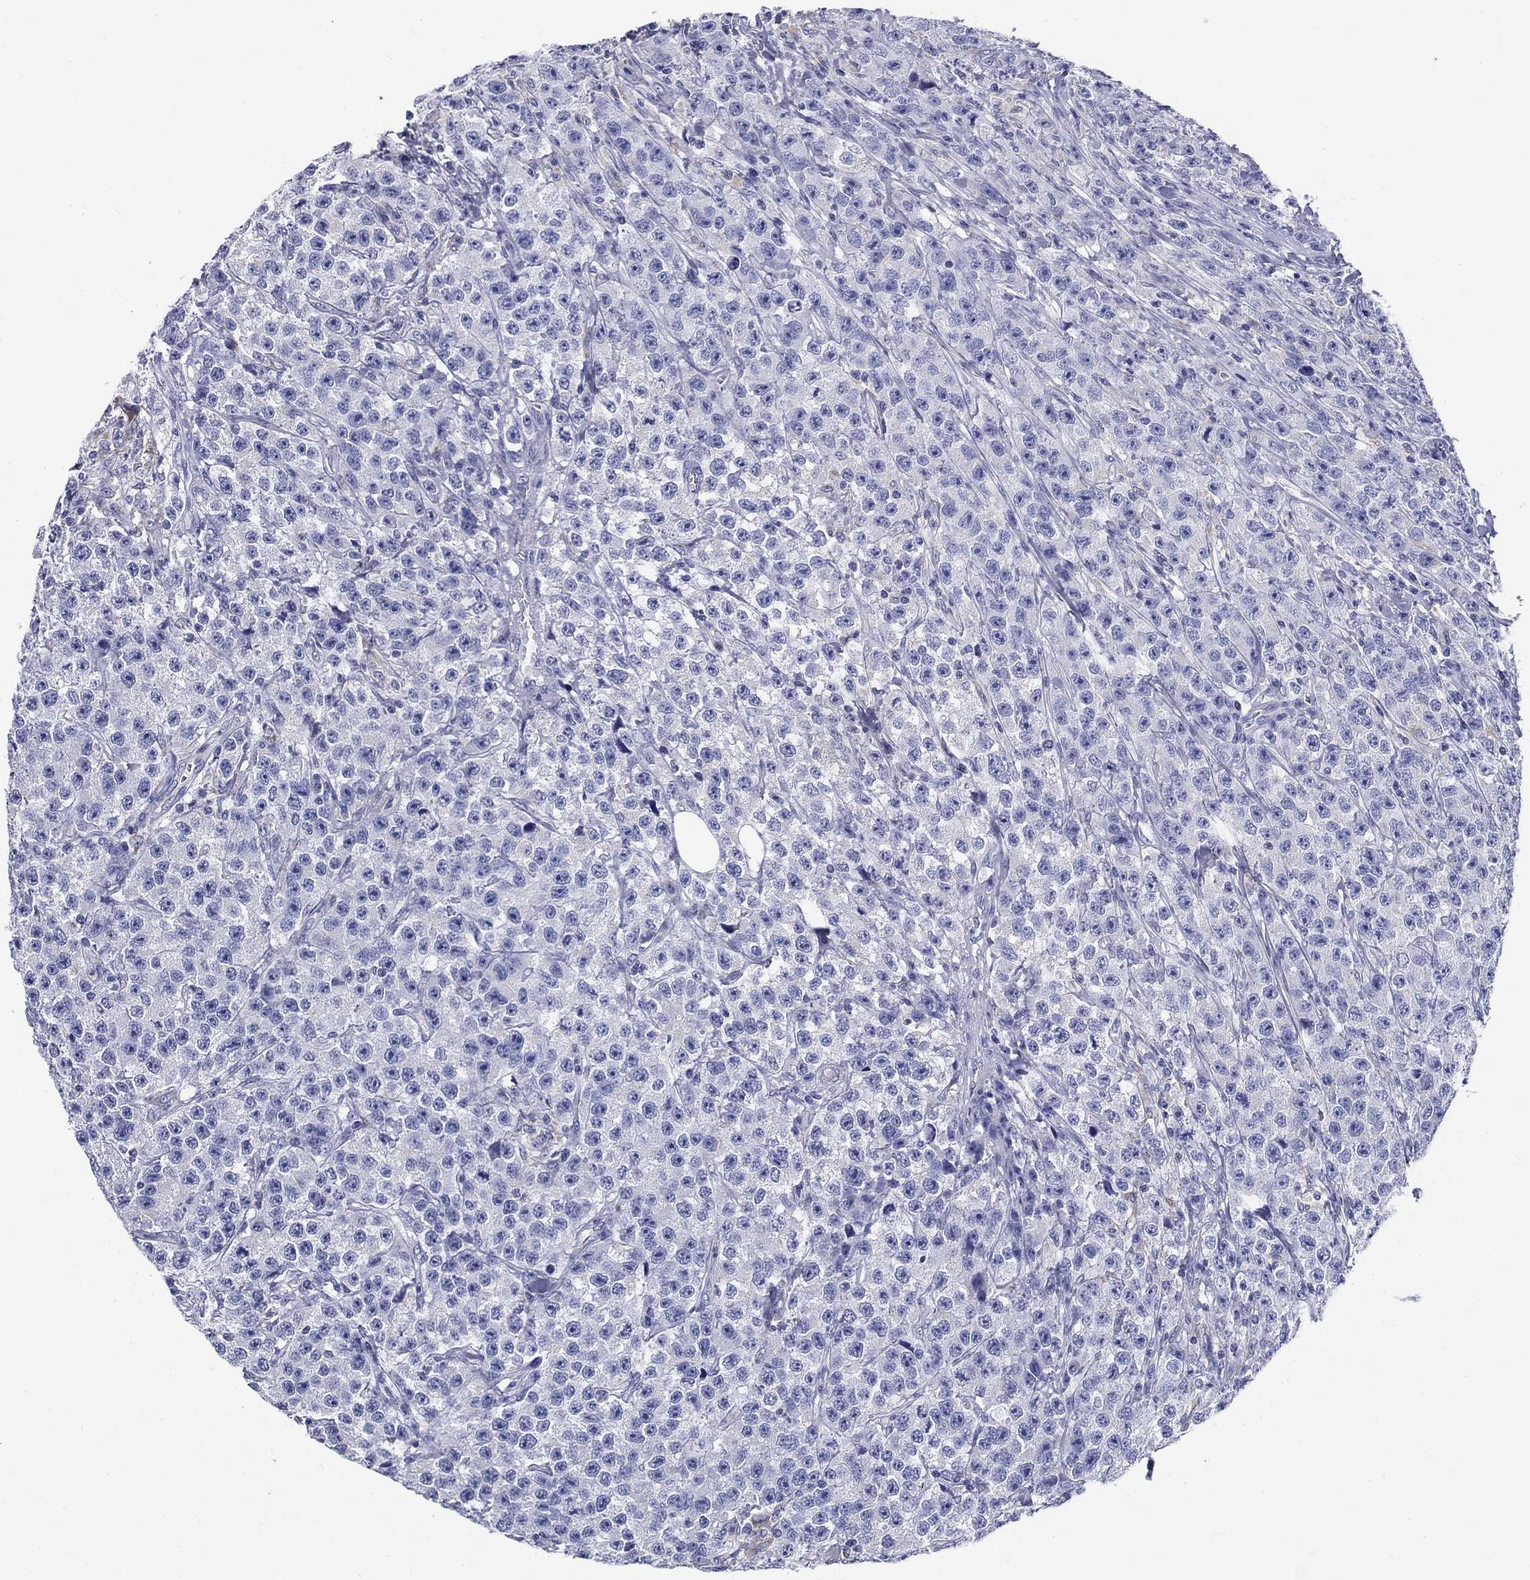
{"staining": {"intensity": "negative", "quantity": "none", "location": "none"}, "tissue": "testis cancer", "cell_type": "Tumor cells", "image_type": "cancer", "snomed": [{"axis": "morphology", "description": "Seminoma, NOS"}, {"axis": "topography", "description": "Testis"}], "caption": "Testis cancer stained for a protein using immunohistochemistry demonstrates no positivity tumor cells.", "gene": "UPB1", "patient": {"sex": "male", "age": 59}}